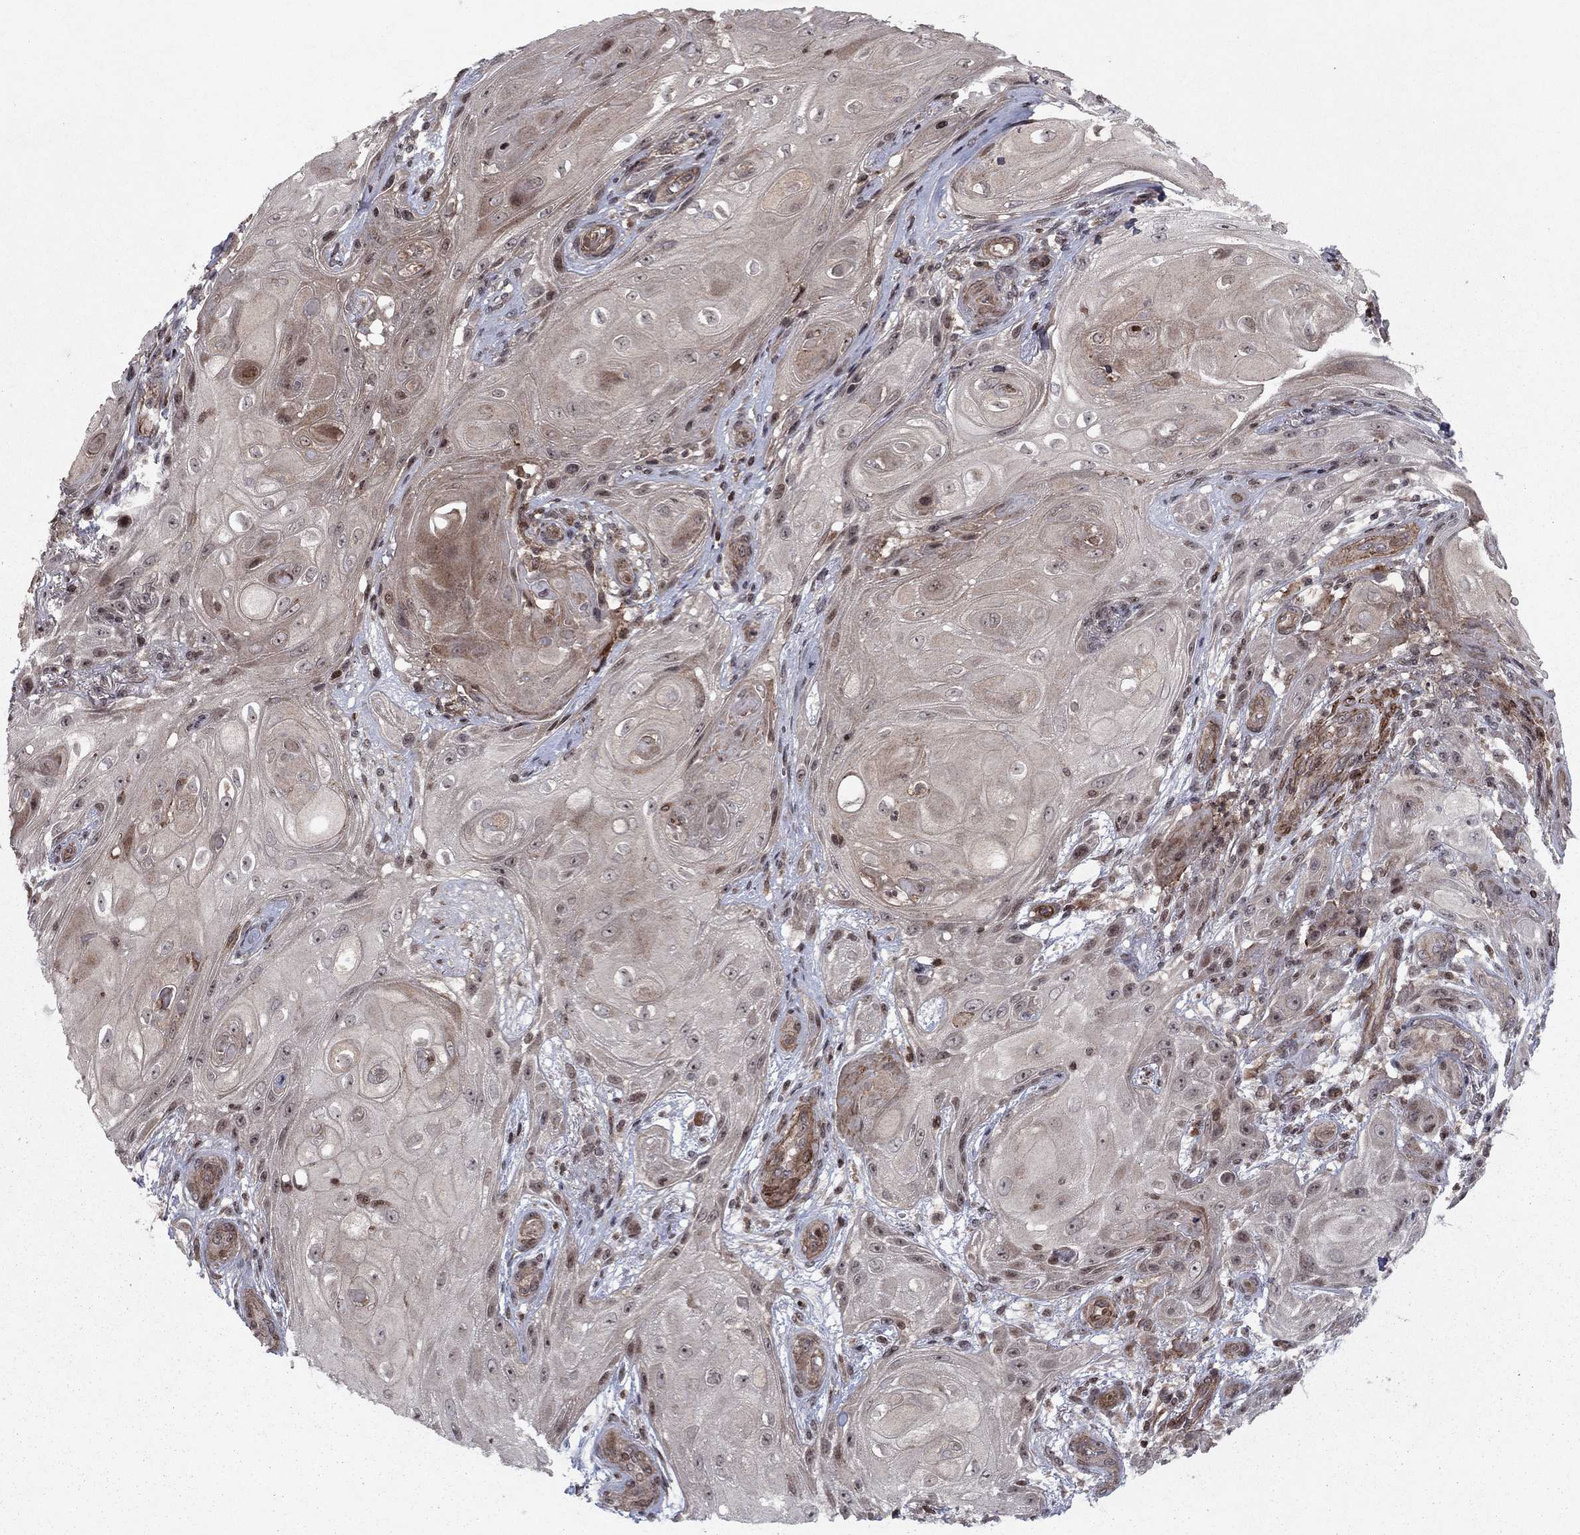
{"staining": {"intensity": "weak", "quantity": "25%-75%", "location": "cytoplasmic/membranous"}, "tissue": "skin cancer", "cell_type": "Tumor cells", "image_type": "cancer", "snomed": [{"axis": "morphology", "description": "Squamous cell carcinoma, NOS"}, {"axis": "topography", "description": "Skin"}], "caption": "There is low levels of weak cytoplasmic/membranous positivity in tumor cells of skin cancer (squamous cell carcinoma), as demonstrated by immunohistochemical staining (brown color).", "gene": "SORBS1", "patient": {"sex": "male", "age": 62}}